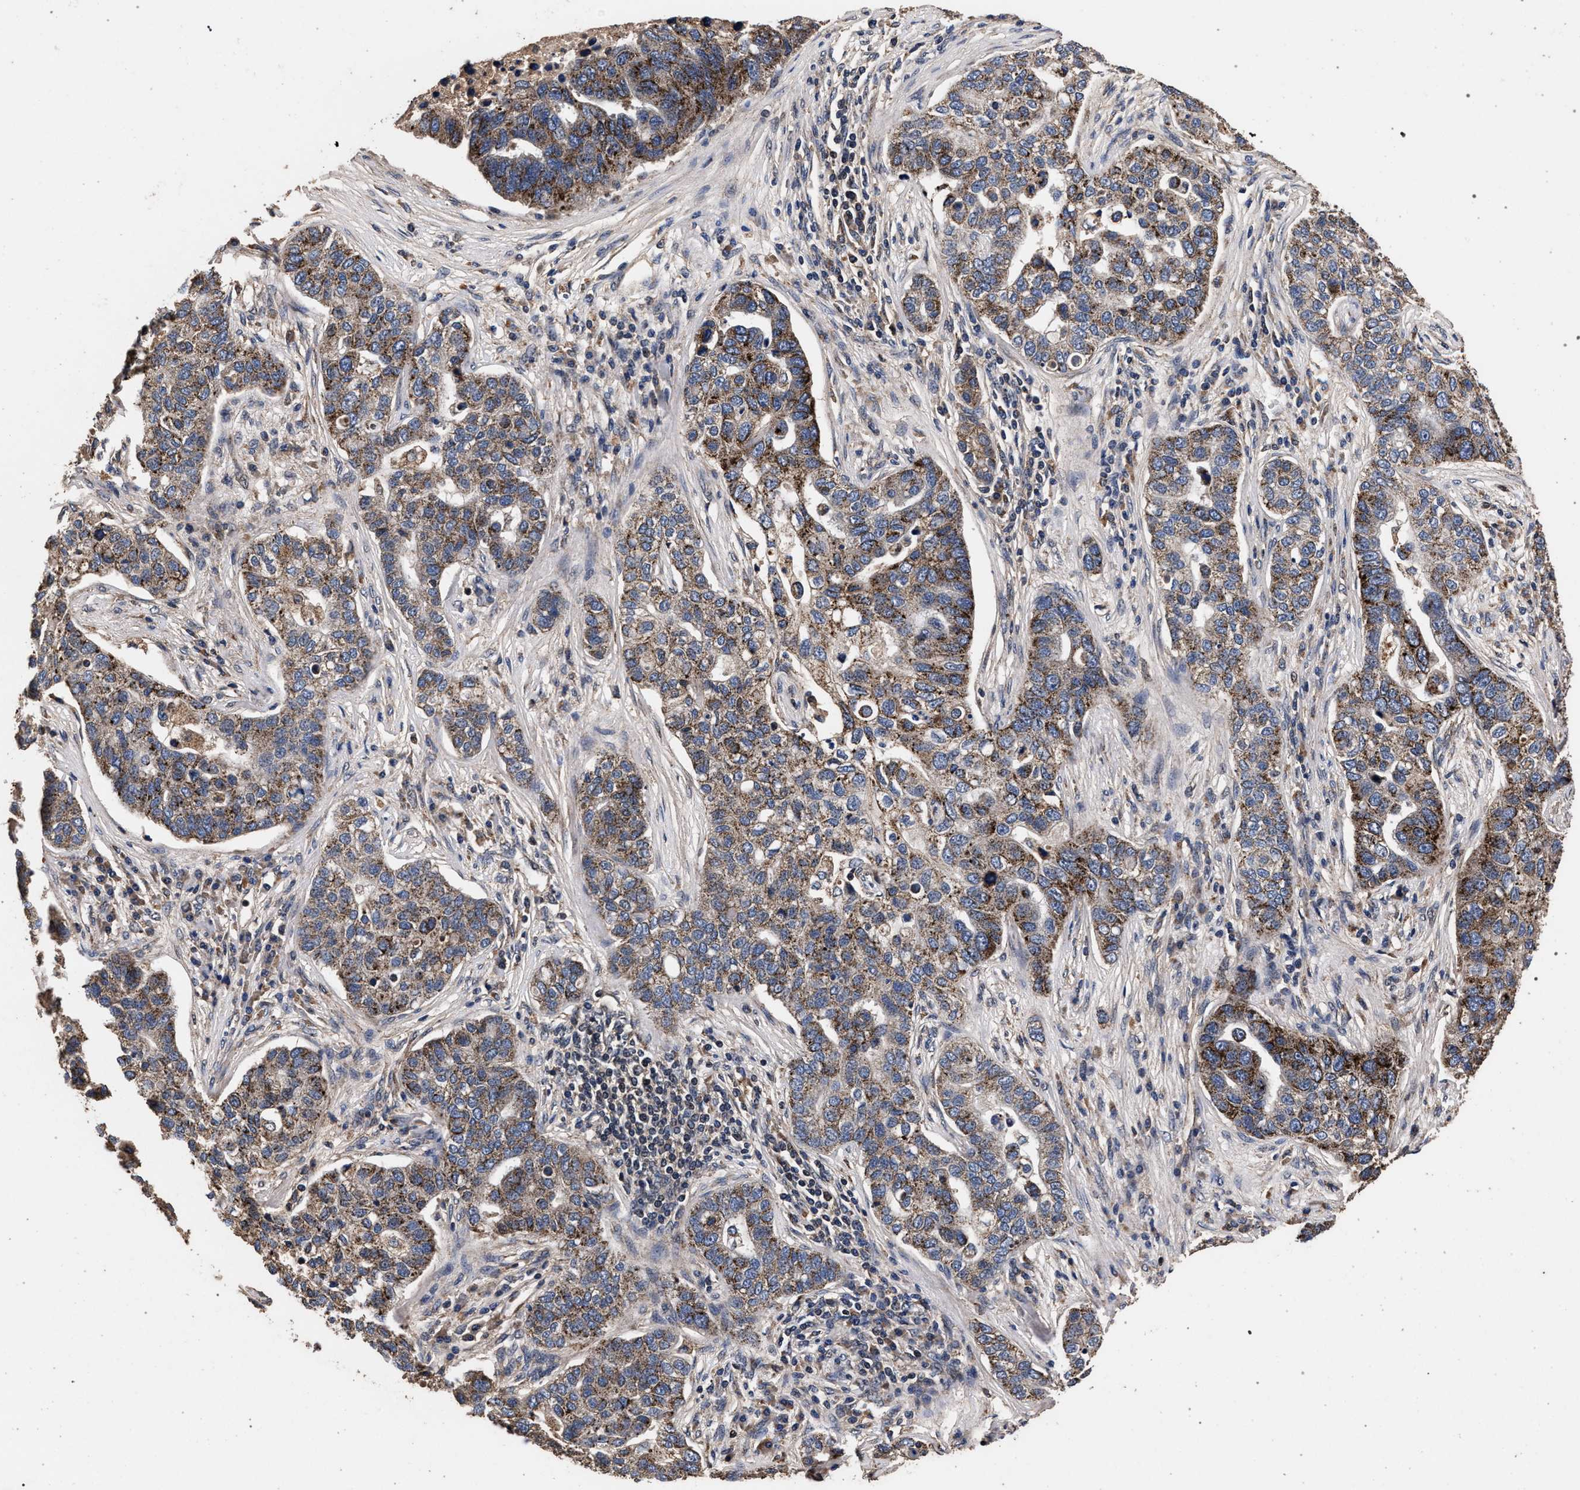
{"staining": {"intensity": "moderate", "quantity": ">75%", "location": "cytoplasmic/membranous"}, "tissue": "pancreatic cancer", "cell_type": "Tumor cells", "image_type": "cancer", "snomed": [{"axis": "morphology", "description": "Adenocarcinoma, NOS"}, {"axis": "topography", "description": "Pancreas"}], "caption": "Moderate cytoplasmic/membranous positivity for a protein is appreciated in approximately >75% of tumor cells of pancreatic cancer (adenocarcinoma) using IHC.", "gene": "ACOX1", "patient": {"sex": "female", "age": 61}}